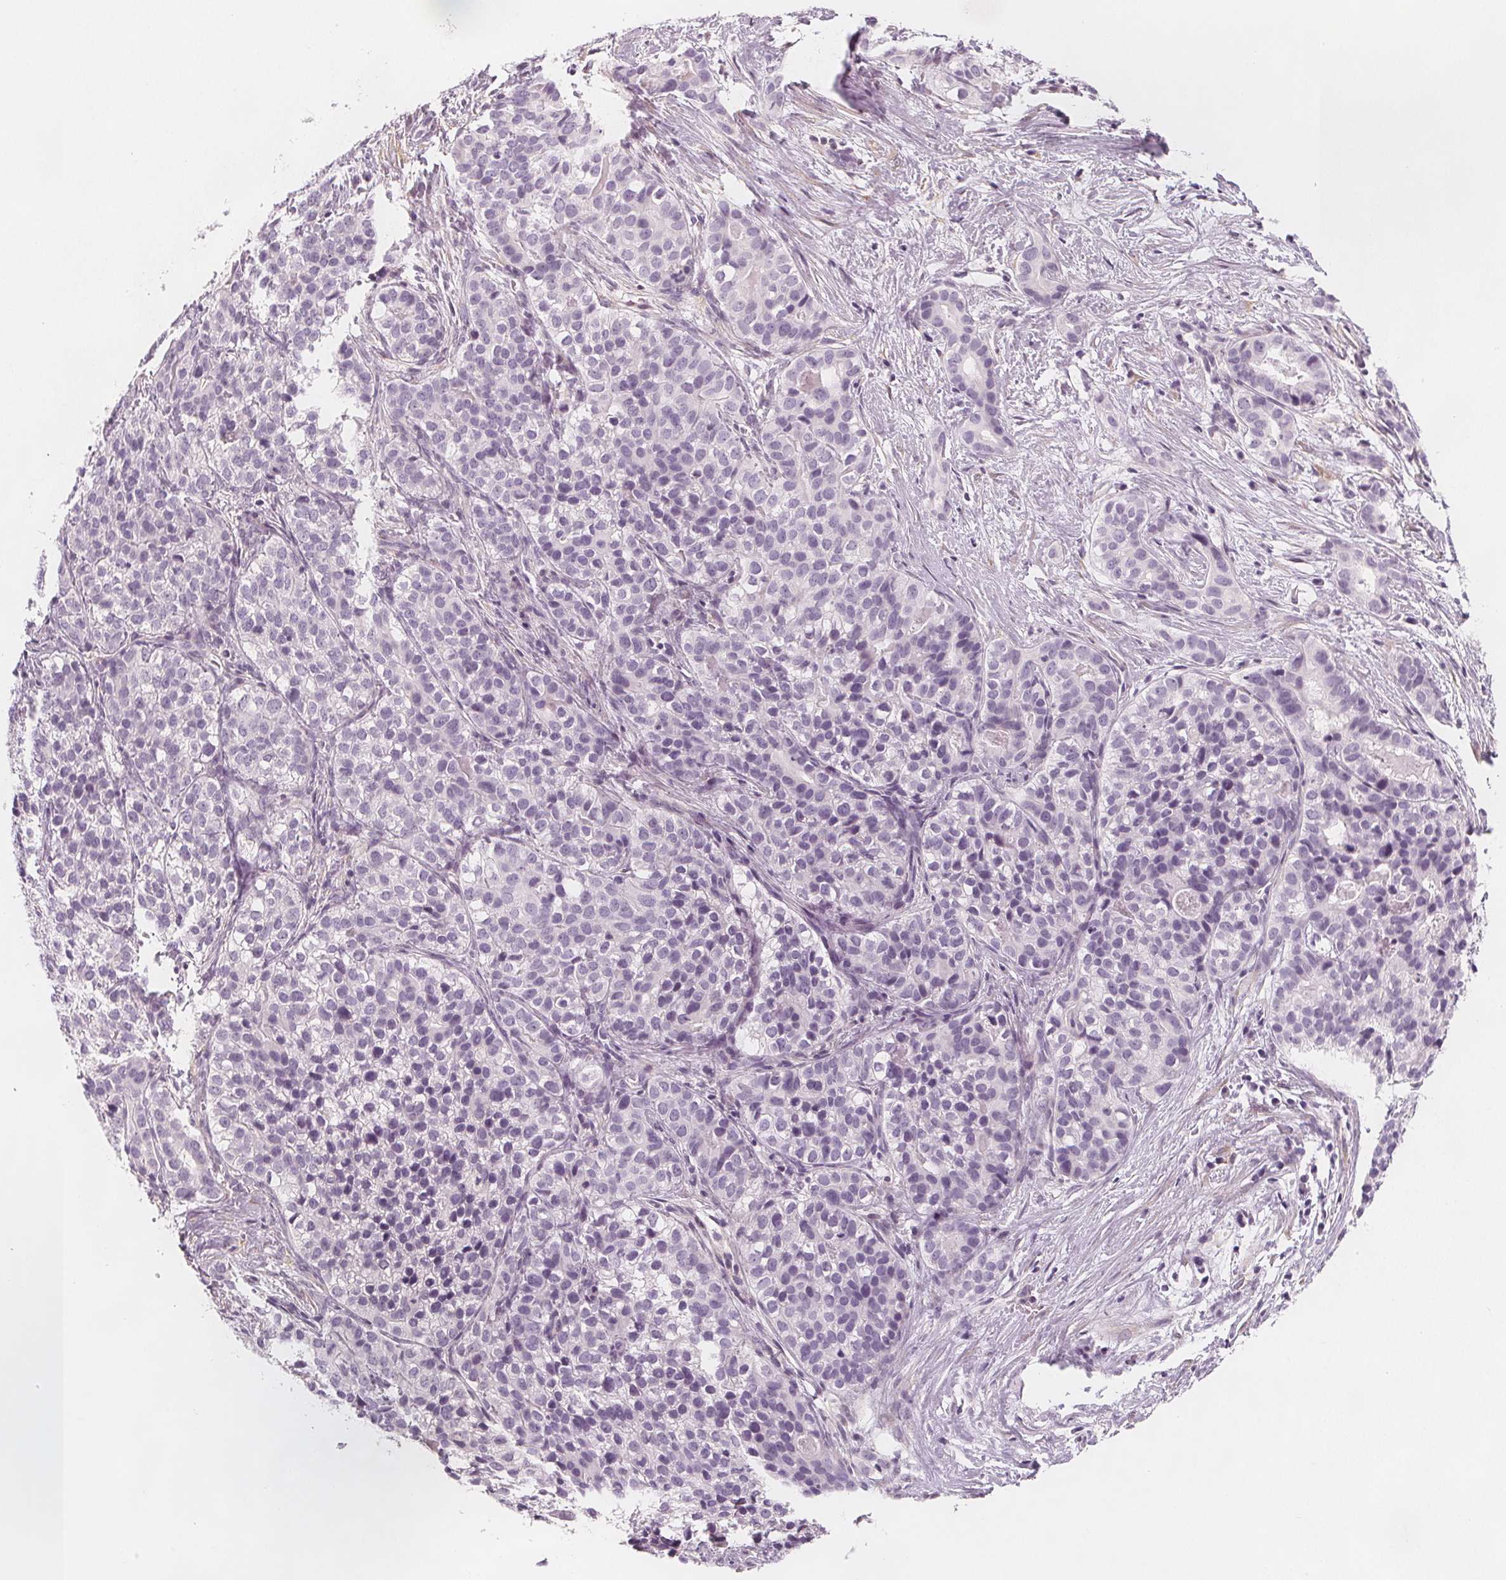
{"staining": {"intensity": "negative", "quantity": "none", "location": "none"}, "tissue": "liver cancer", "cell_type": "Tumor cells", "image_type": "cancer", "snomed": [{"axis": "morphology", "description": "Cholangiocarcinoma"}, {"axis": "topography", "description": "Liver"}], "caption": "There is no significant expression in tumor cells of liver cholangiocarcinoma. (Stains: DAB (3,3'-diaminobenzidine) immunohistochemistry with hematoxylin counter stain, Microscopy: brightfield microscopy at high magnification).", "gene": "MAP1A", "patient": {"sex": "male", "age": 56}}